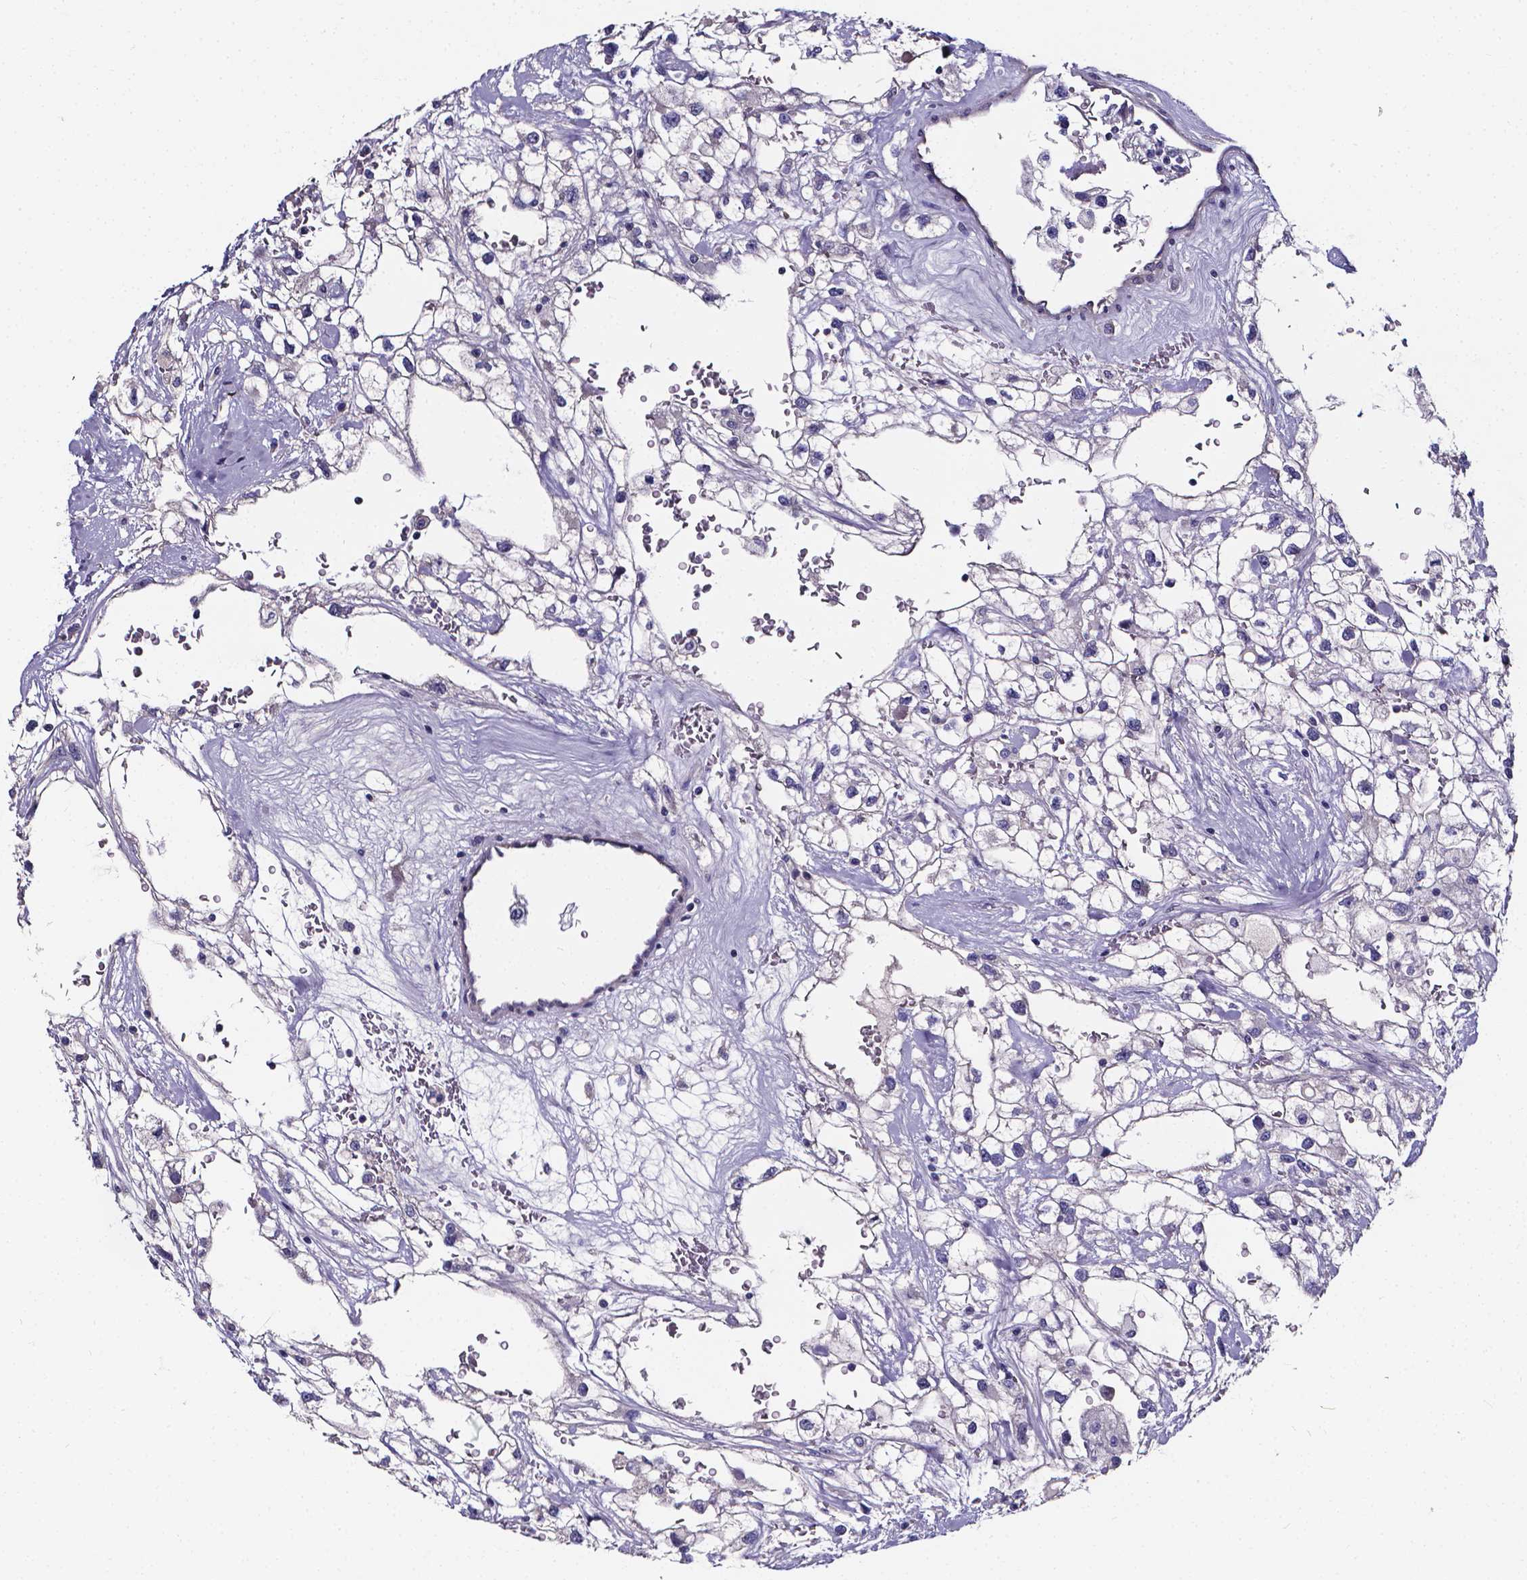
{"staining": {"intensity": "negative", "quantity": "none", "location": "none"}, "tissue": "renal cancer", "cell_type": "Tumor cells", "image_type": "cancer", "snomed": [{"axis": "morphology", "description": "Adenocarcinoma, NOS"}, {"axis": "topography", "description": "Kidney"}], "caption": "High magnification brightfield microscopy of renal cancer stained with DAB (3,3'-diaminobenzidine) (brown) and counterstained with hematoxylin (blue): tumor cells show no significant staining.", "gene": "CACNG8", "patient": {"sex": "male", "age": 59}}